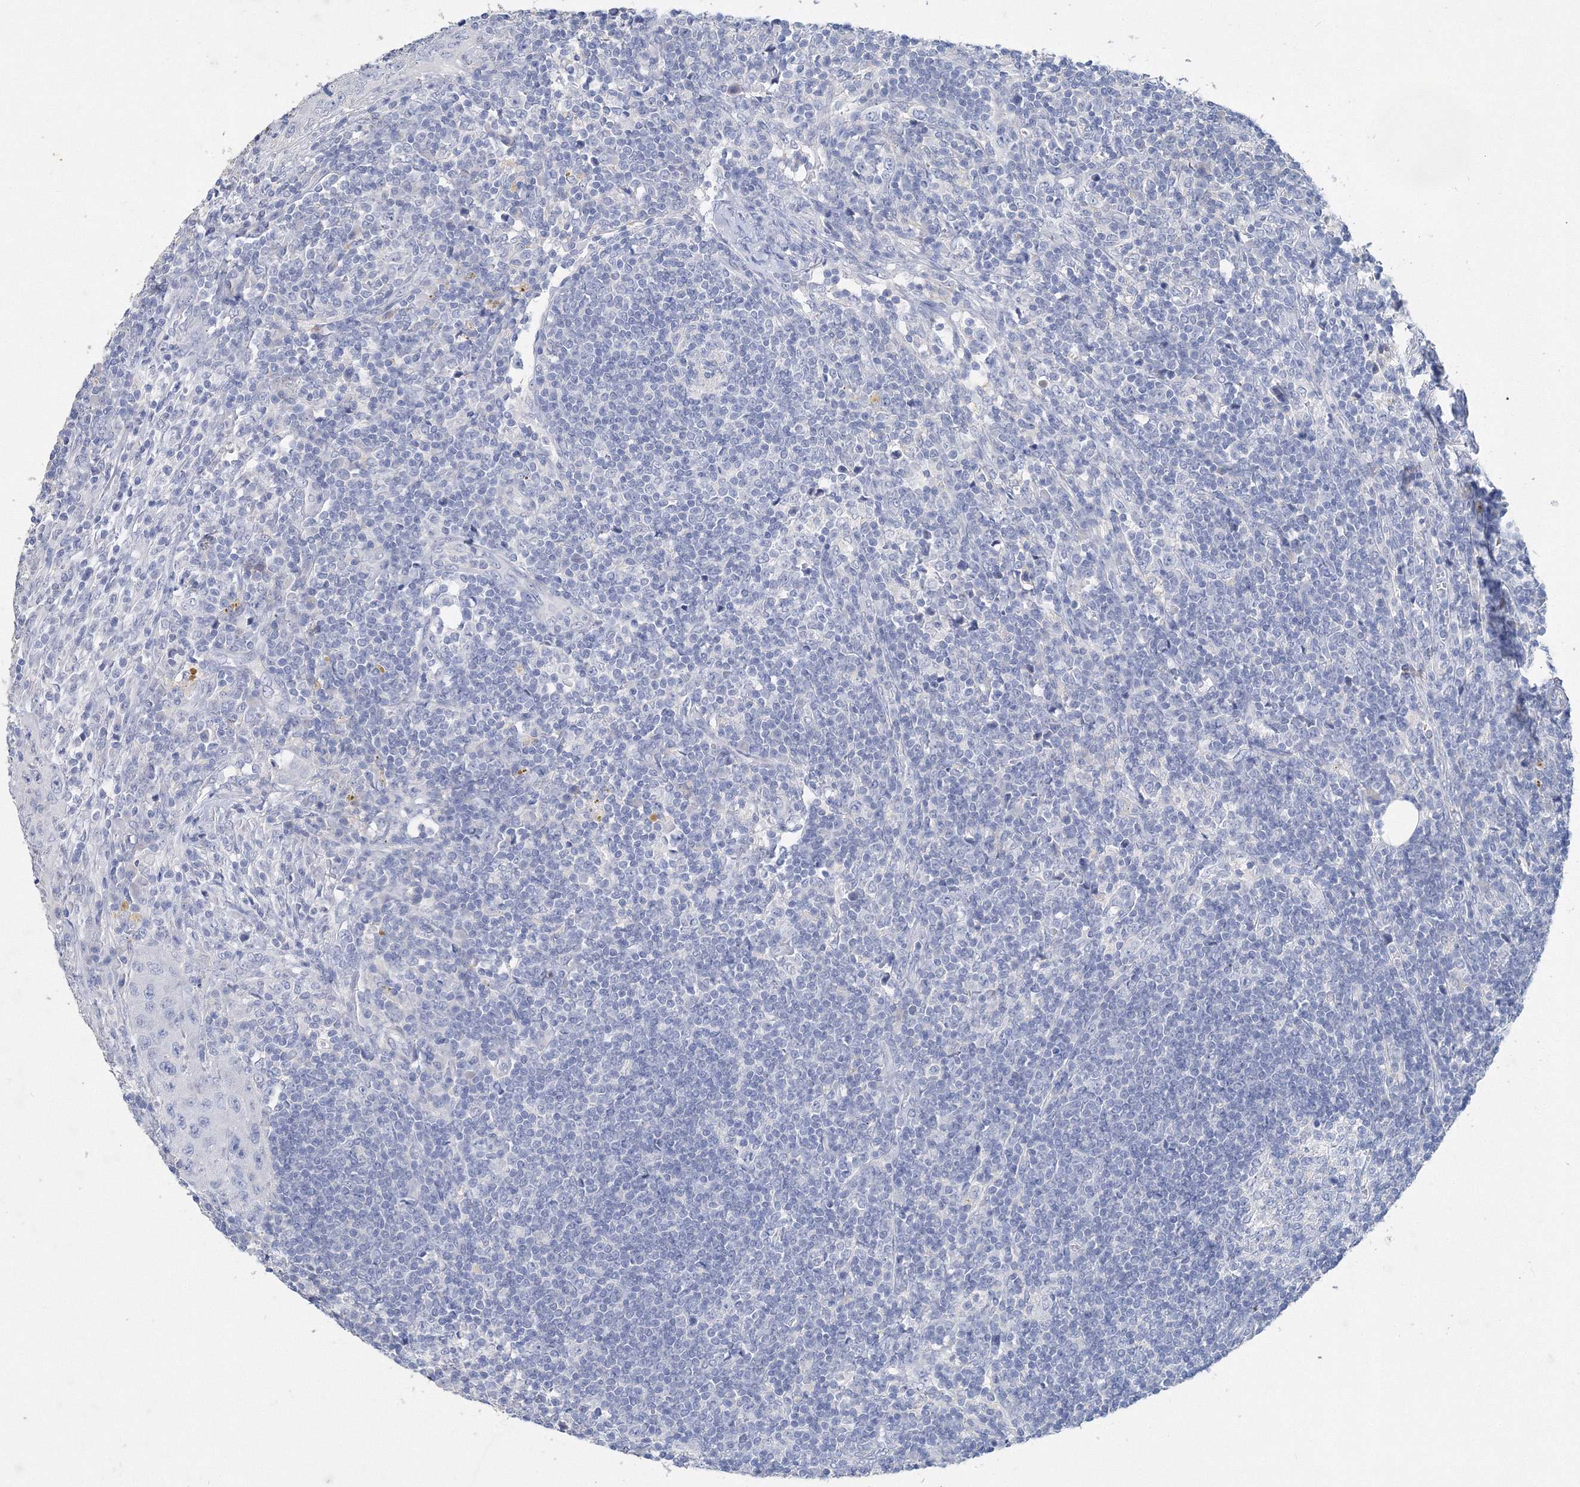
{"staining": {"intensity": "negative", "quantity": "none", "location": "none"}, "tissue": "lymph node", "cell_type": "Germinal center cells", "image_type": "normal", "snomed": [{"axis": "morphology", "description": "Normal tissue, NOS"}, {"axis": "morphology", "description": "Squamous cell carcinoma, metastatic, NOS"}, {"axis": "topography", "description": "Lymph node"}], "caption": "Human lymph node stained for a protein using immunohistochemistry (IHC) reveals no positivity in germinal center cells.", "gene": "OSBPL6", "patient": {"sex": "male", "age": 73}}